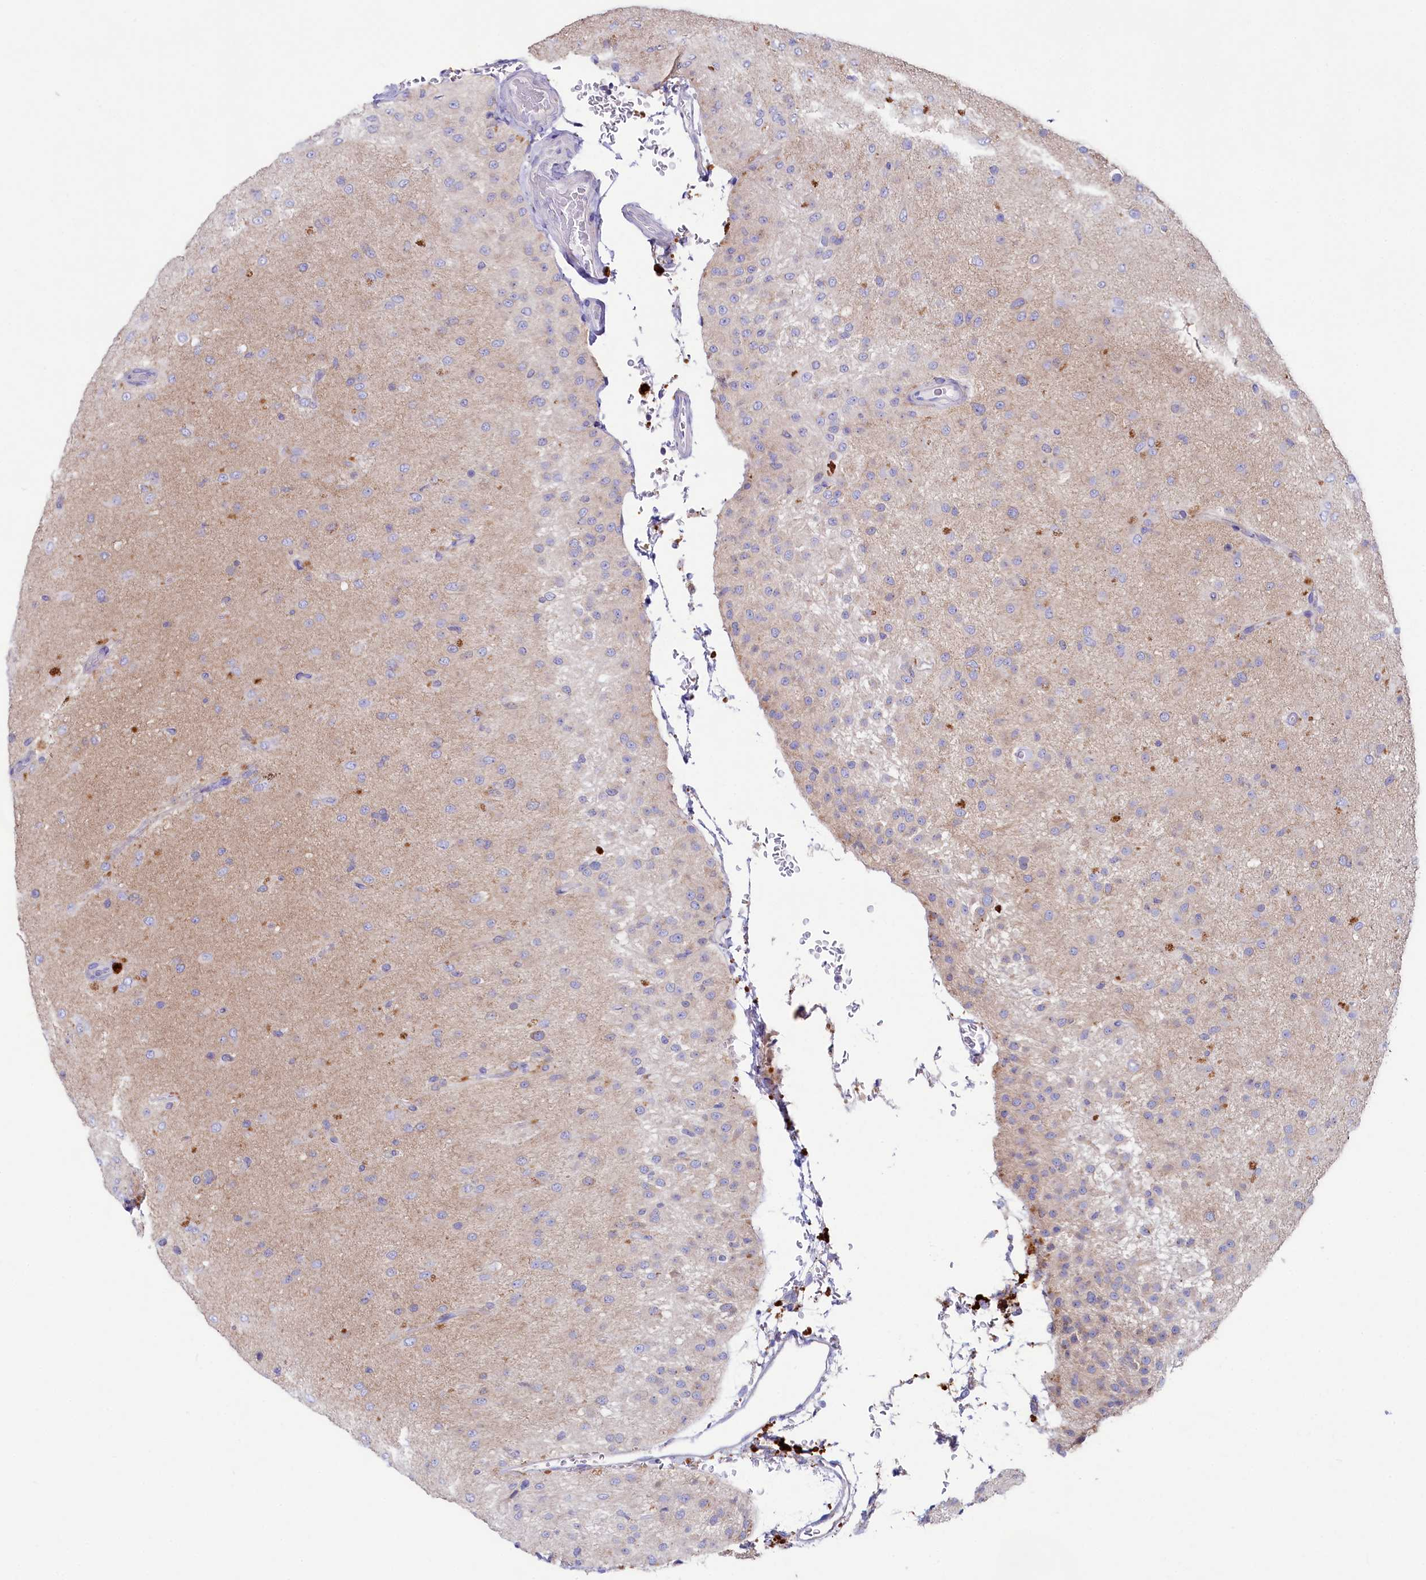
{"staining": {"intensity": "negative", "quantity": "none", "location": "none"}, "tissue": "glioma", "cell_type": "Tumor cells", "image_type": "cancer", "snomed": [{"axis": "morphology", "description": "Glioma, malignant, Low grade"}, {"axis": "topography", "description": "Brain"}], "caption": "This is an IHC micrograph of human glioma. There is no expression in tumor cells.", "gene": "VPS26B", "patient": {"sex": "male", "age": 65}}